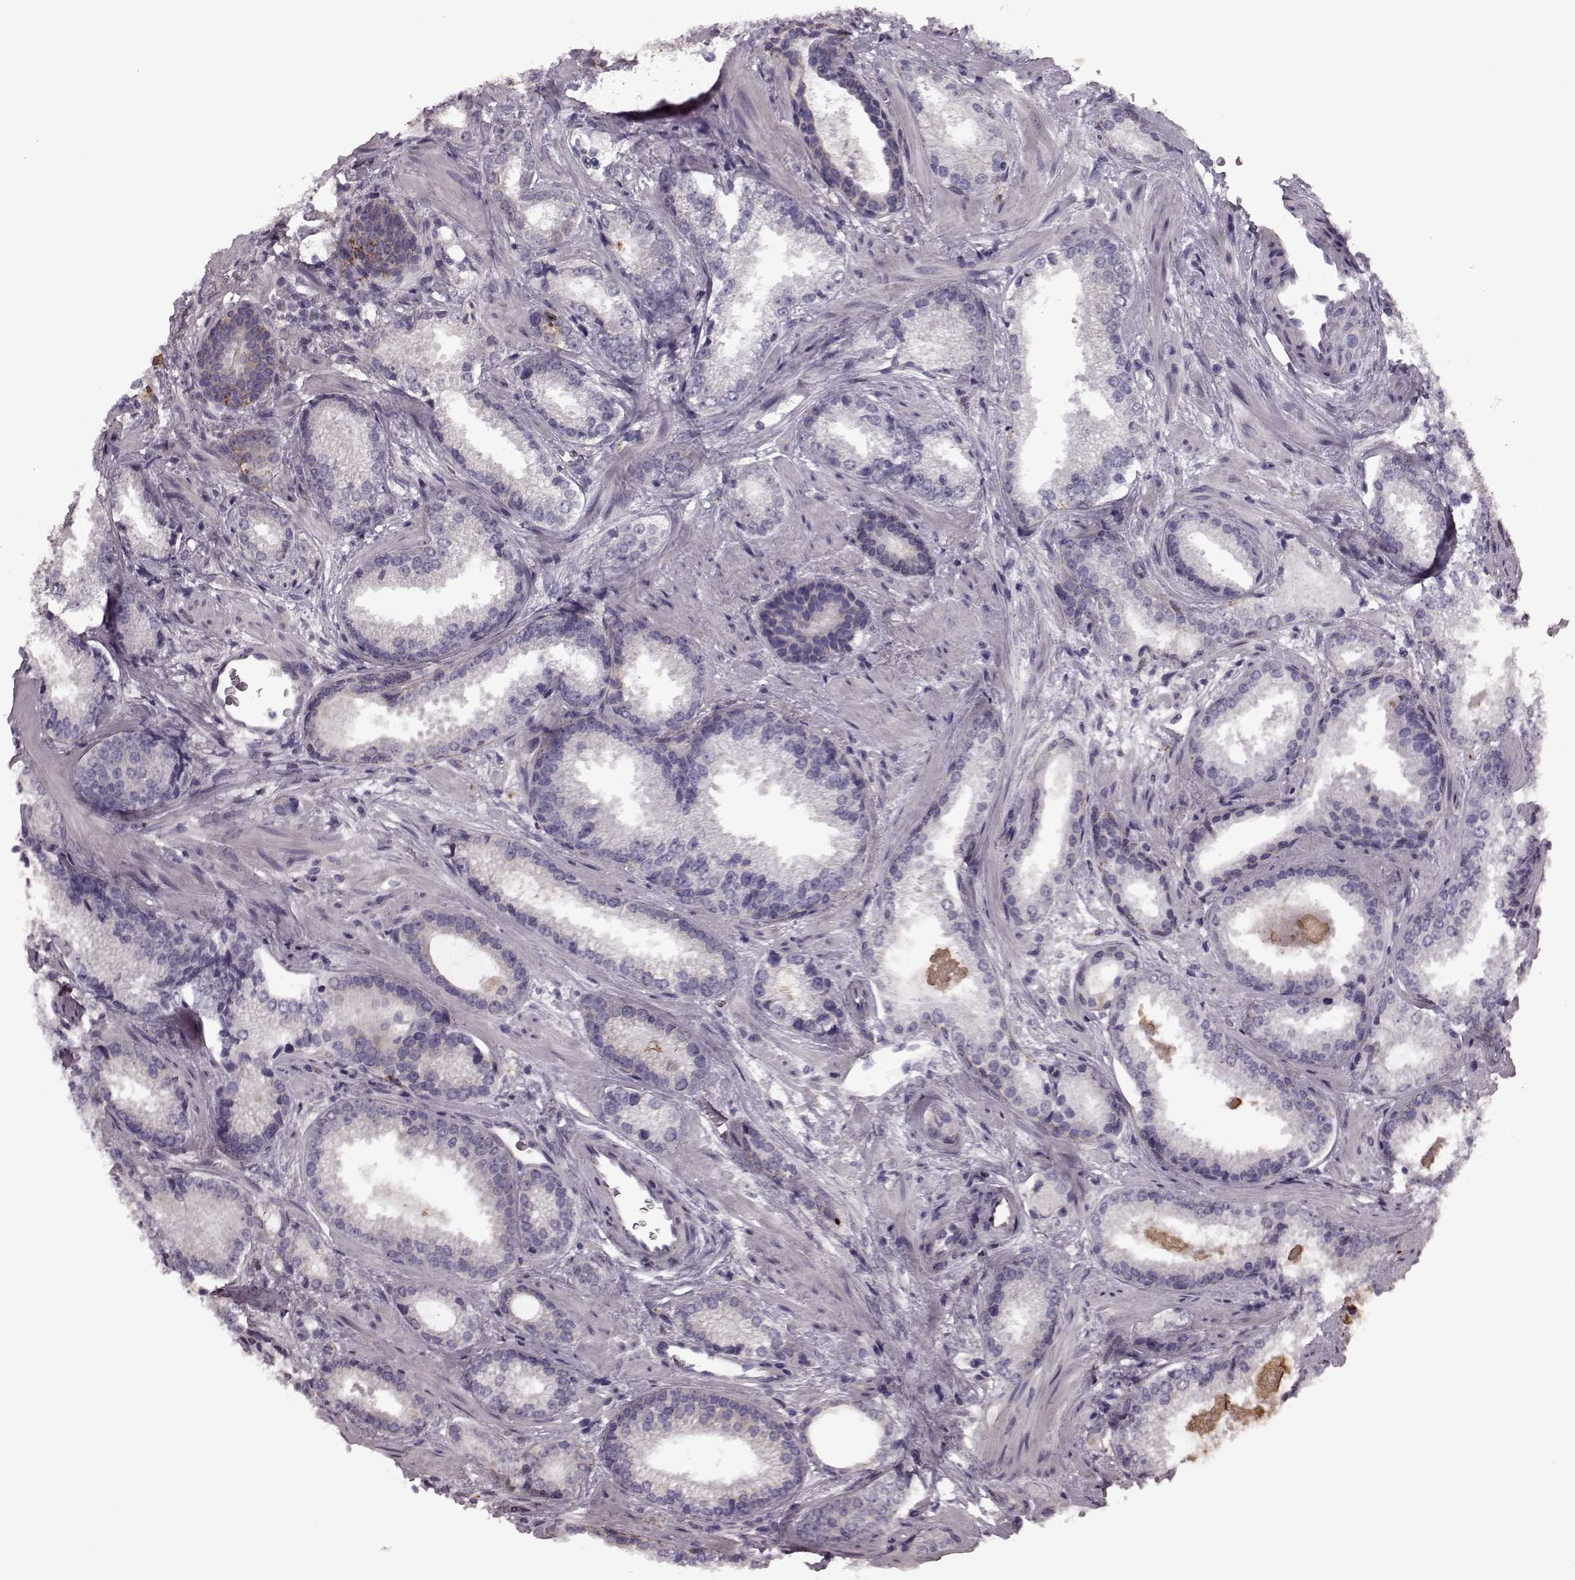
{"staining": {"intensity": "negative", "quantity": "none", "location": "none"}, "tissue": "prostate cancer", "cell_type": "Tumor cells", "image_type": "cancer", "snomed": [{"axis": "morphology", "description": "Adenocarcinoma, Low grade"}, {"axis": "topography", "description": "Prostate"}], "caption": "This is a photomicrograph of immunohistochemistry staining of prostate cancer (low-grade adenocarcinoma), which shows no expression in tumor cells.", "gene": "HMMR", "patient": {"sex": "male", "age": 56}}